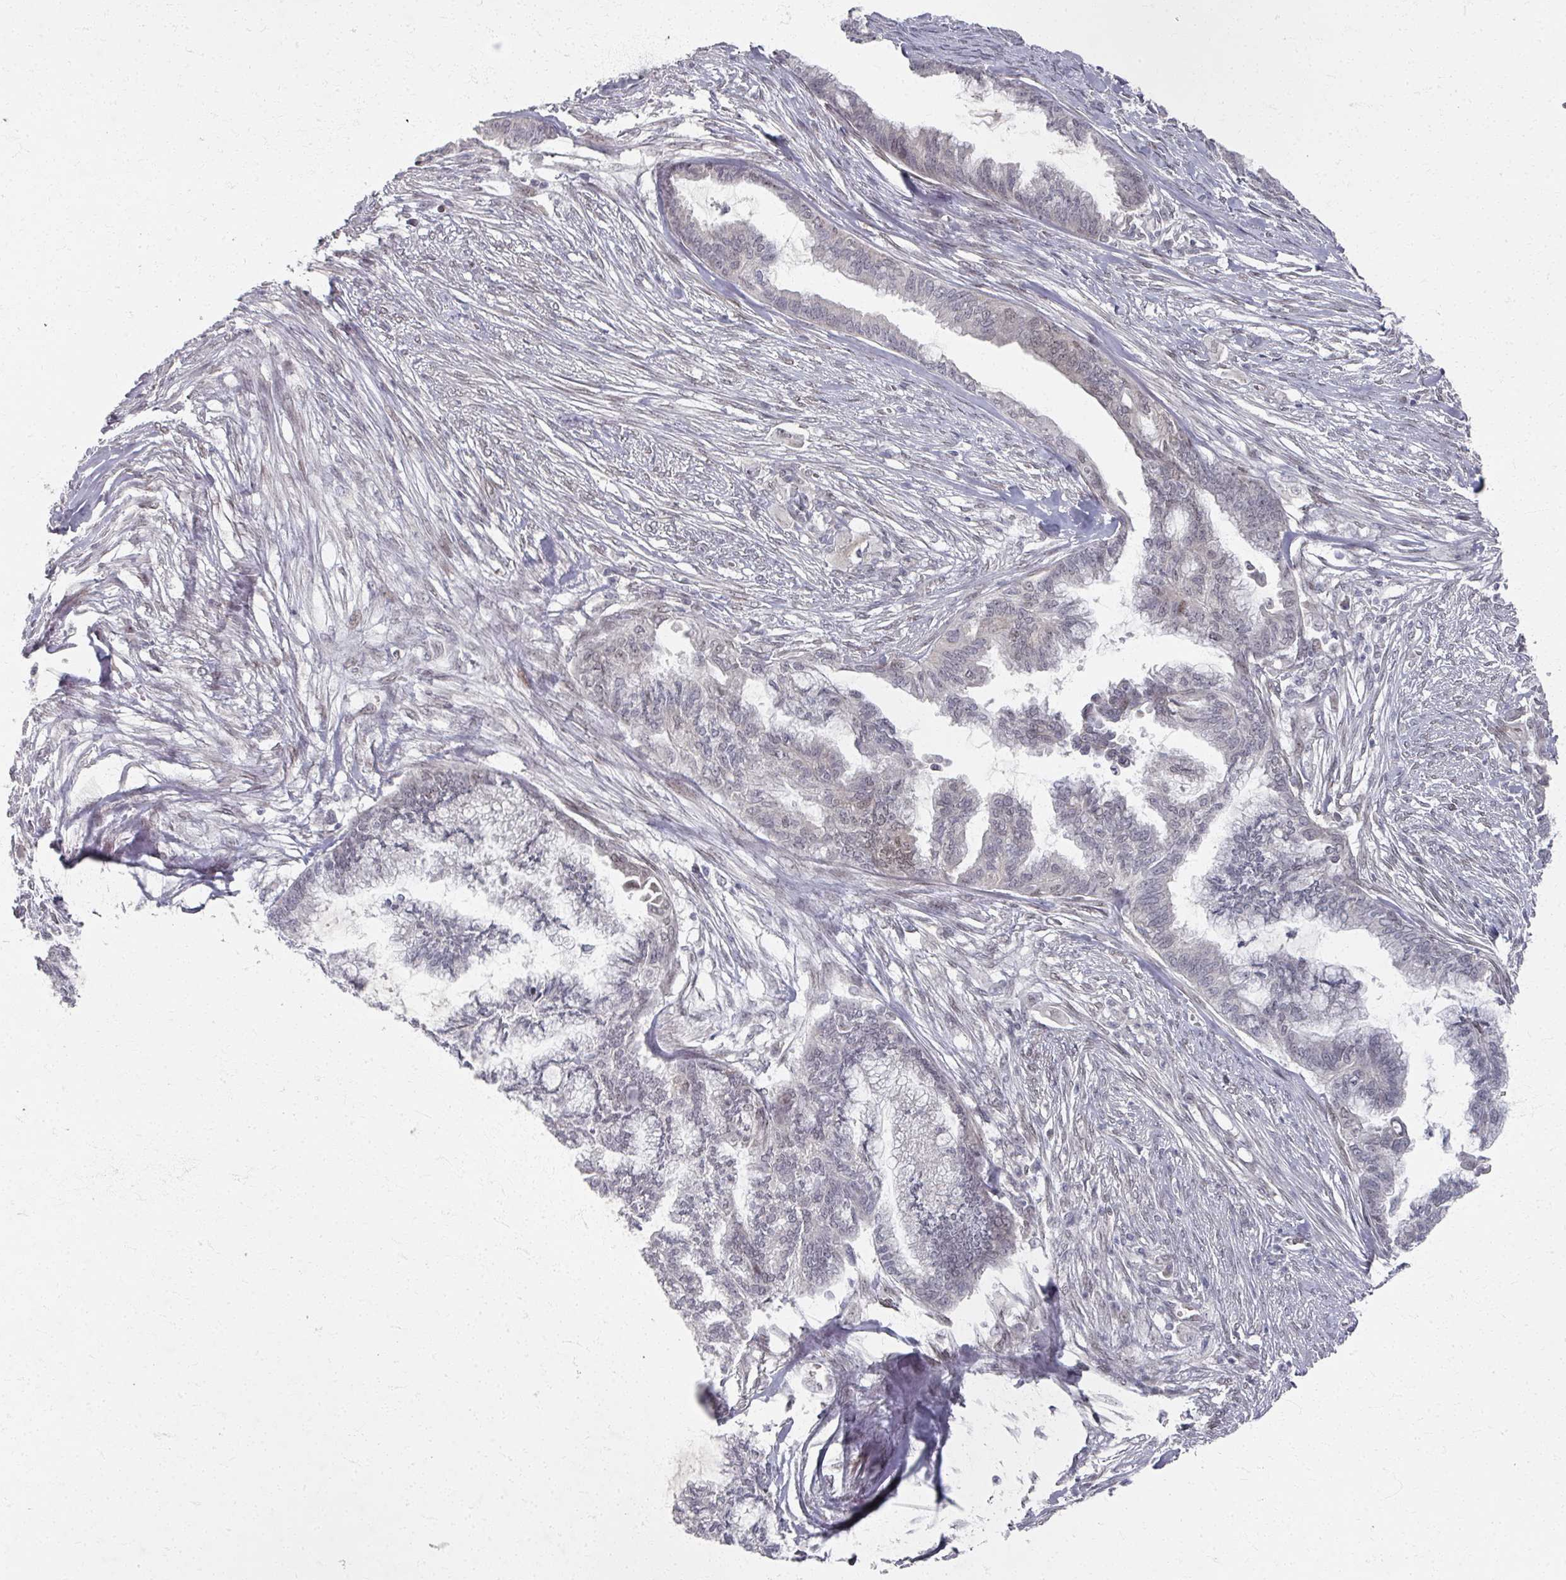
{"staining": {"intensity": "weak", "quantity": "<25%", "location": "nuclear"}, "tissue": "endometrial cancer", "cell_type": "Tumor cells", "image_type": "cancer", "snomed": [{"axis": "morphology", "description": "Adenocarcinoma, NOS"}, {"axis": "topography", "description": "Endometrium"}], "caption": "IHC micrograph of neoplastic tissue: endometrial cancer (adenocarcinoma) stained with DAB (3,3'-diaminobenzidine) reveals no significant protein staining in tumor cells.", "gene": "PSKH1", "patient": {"sex": "female", "age": 86}}